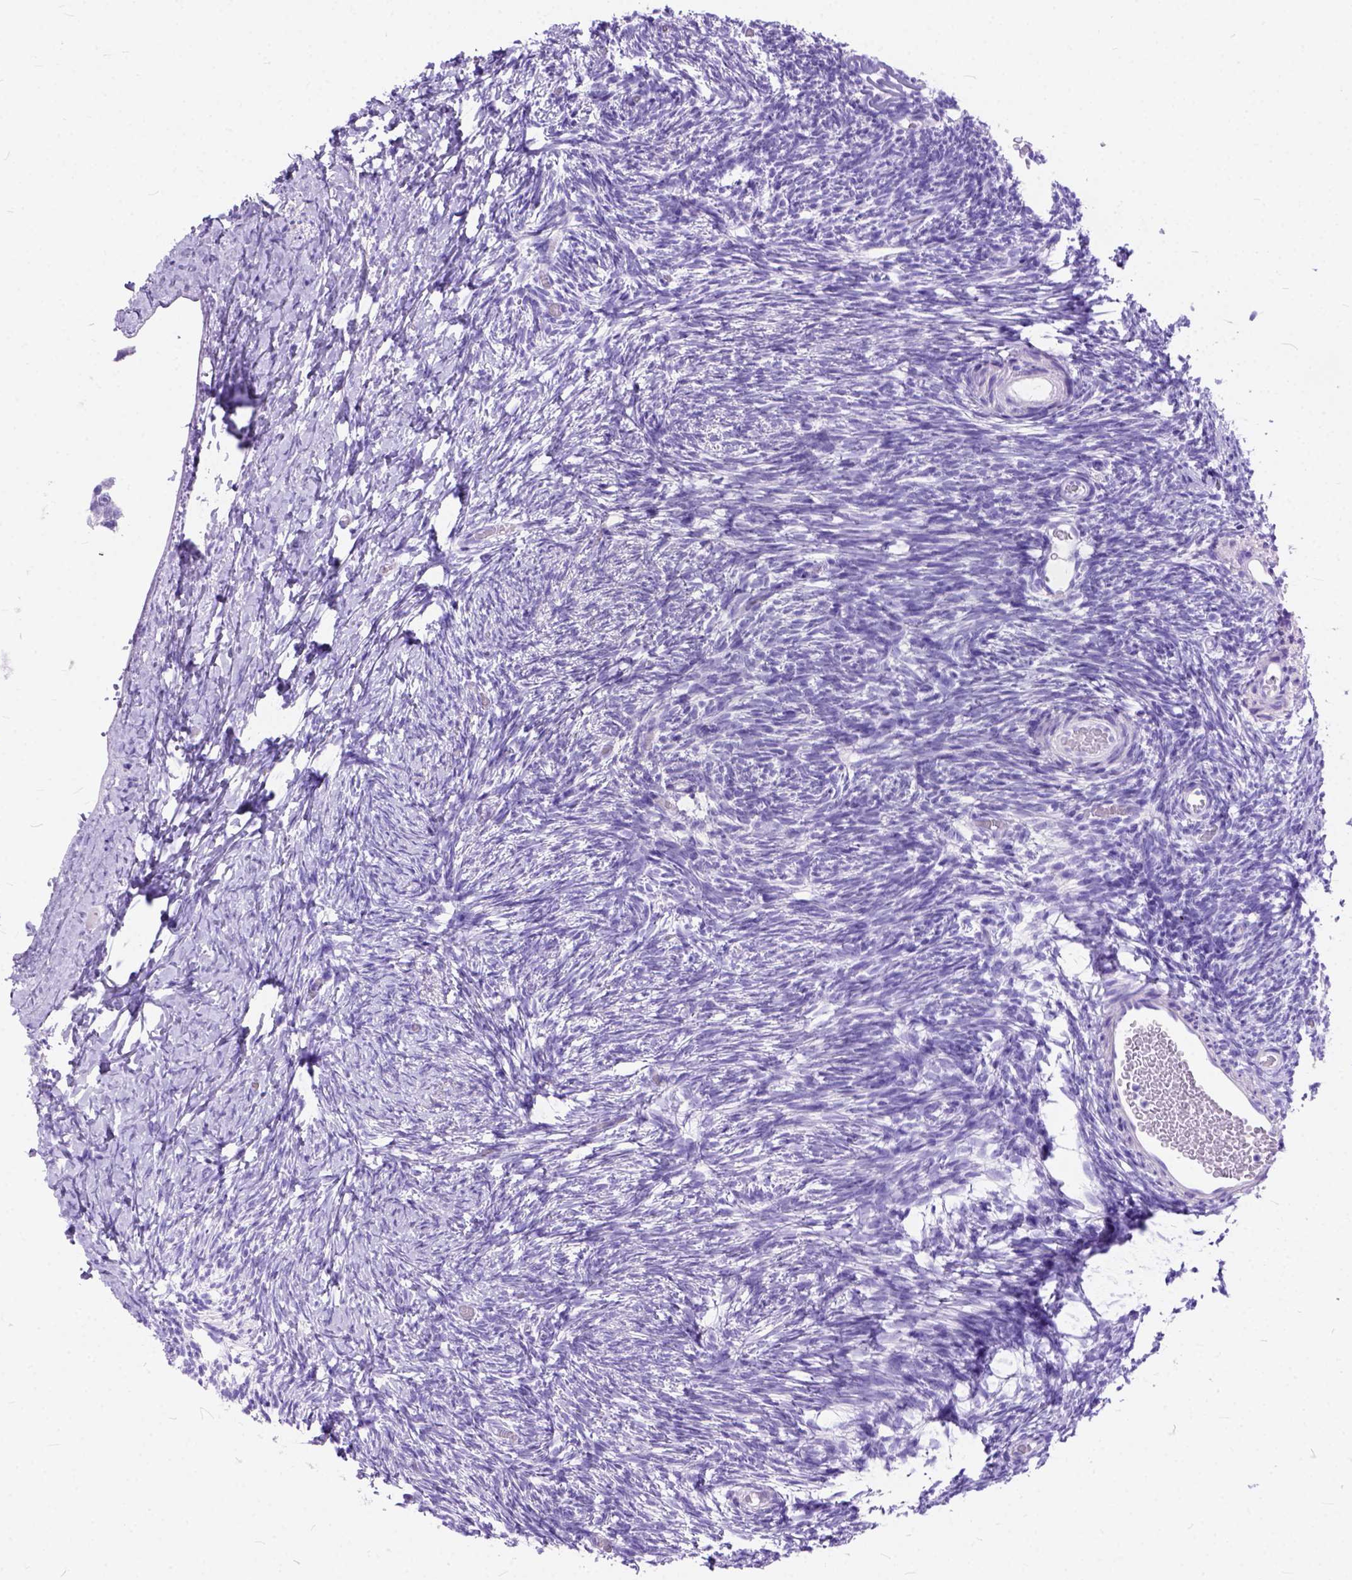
{"staining": {"intensity": "negative", "quantity": "none", "location": "none"}, "tissue": "ovary", "cell_type": "Follicle cells", "image_type": "normal", "snomed": [{"axis": "morphology", "description": "Normal tissue, NOS"}, {"axis": "topography", "description": "Ovary"}], "caption": "Ovary was stained to show a protein in brown. There is no significant staining in follicle cells.", "gene": "C1QTNF3", "patient": {"sex": "female", "age": 39}}